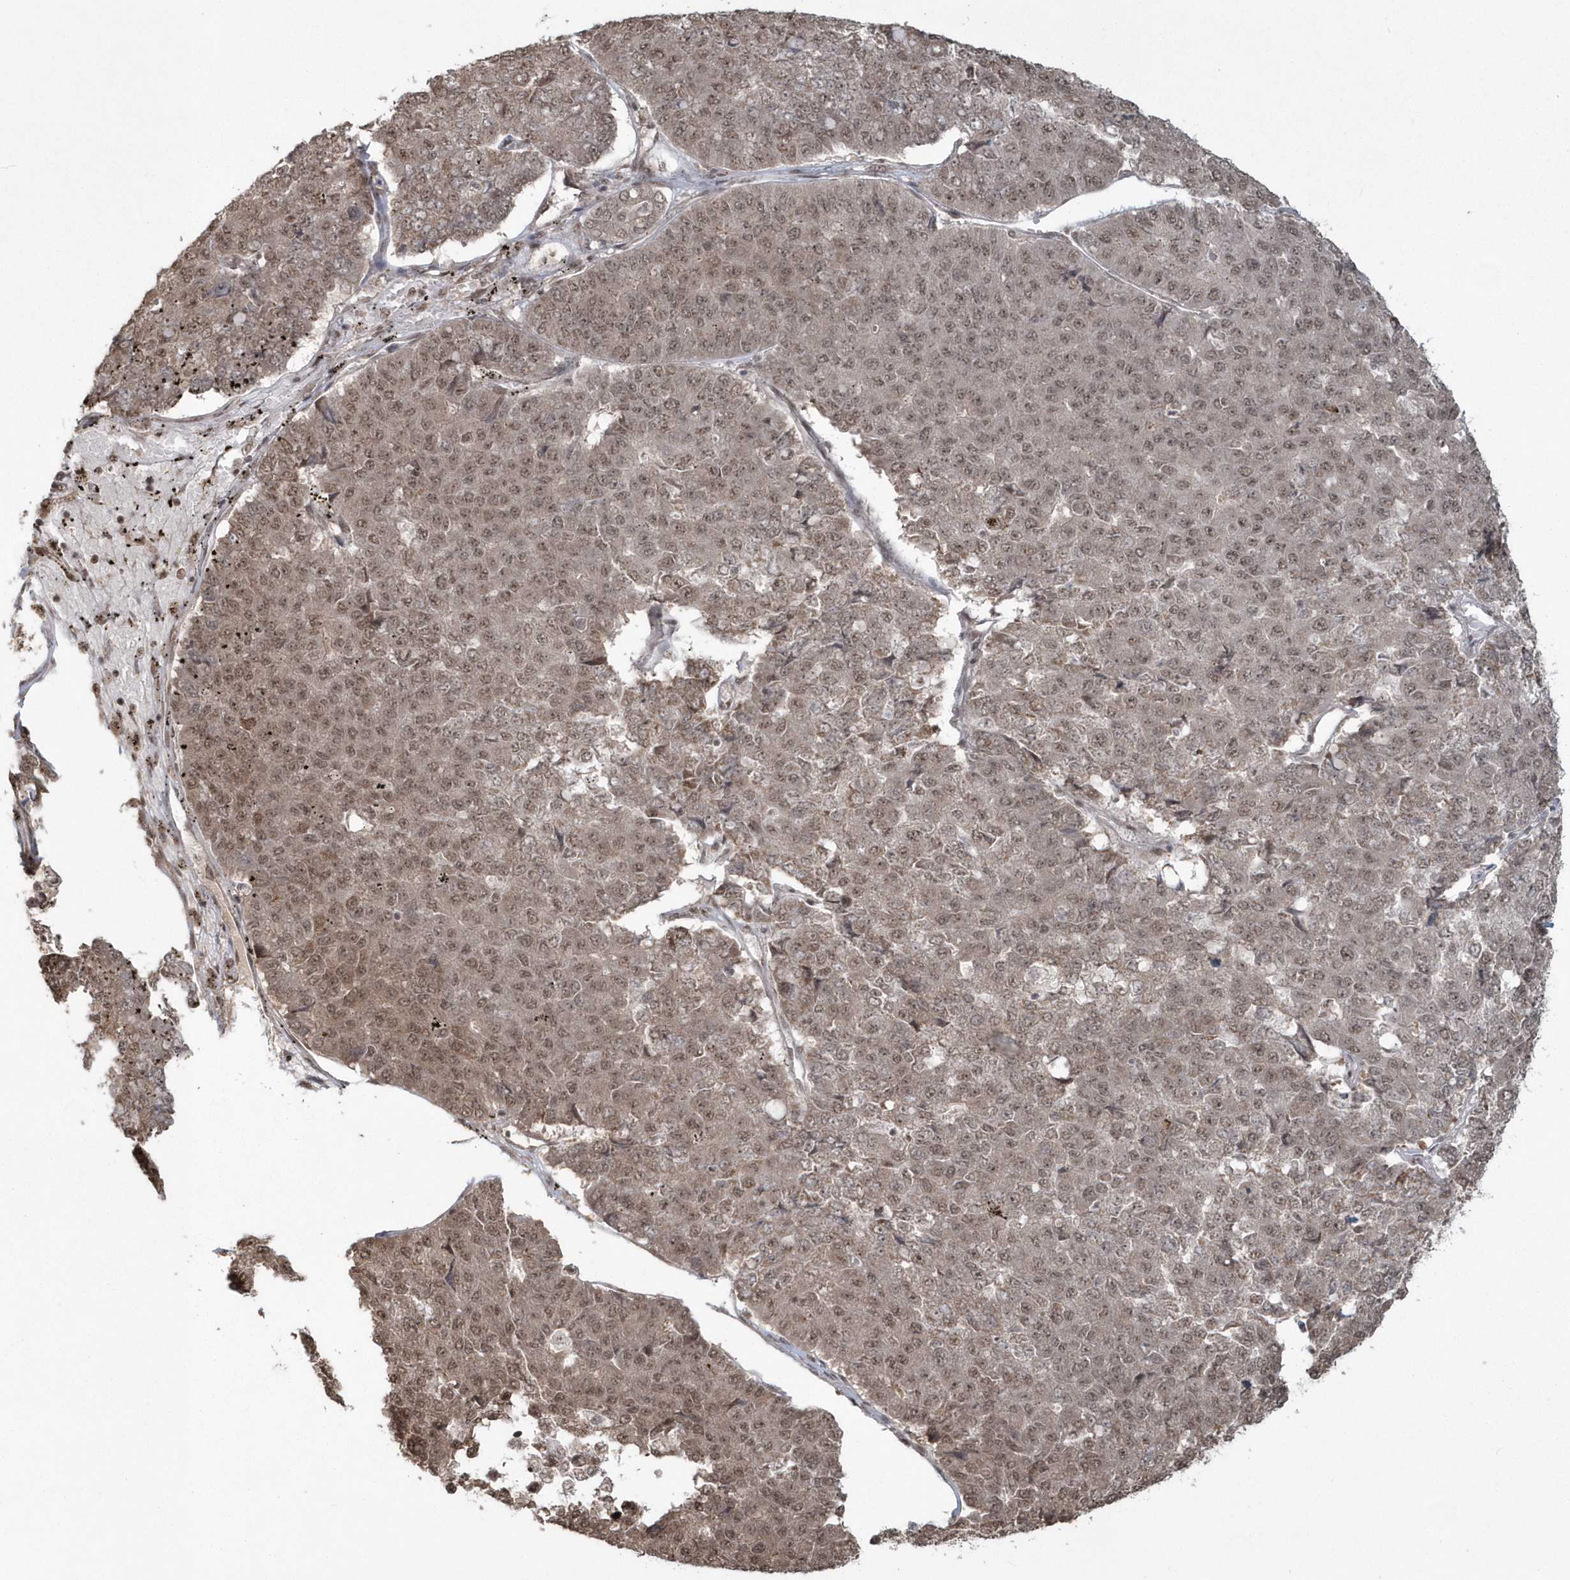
{"staining": {"intensity": "weak", "quantity": ">75%", "location": "nuclear"}, "tissue": "pancreatic cancer", "cell_type": "Tumor cells", "image_type": "cancer", "snomed": [{"axis": "morphology", "description": "Adenocarcinoma, NOS"}, {"axis": "topography", "description": "Pancreas"}], "caption": "Immunohistochemical staining of human pancreatic adenocarcinoma demonstrates low levels of weak nuclear protein positivity in approximately >75% of tumor cells.", "gene": "EPB41L4A", "patient": {"sex": "male", "age": 50}}